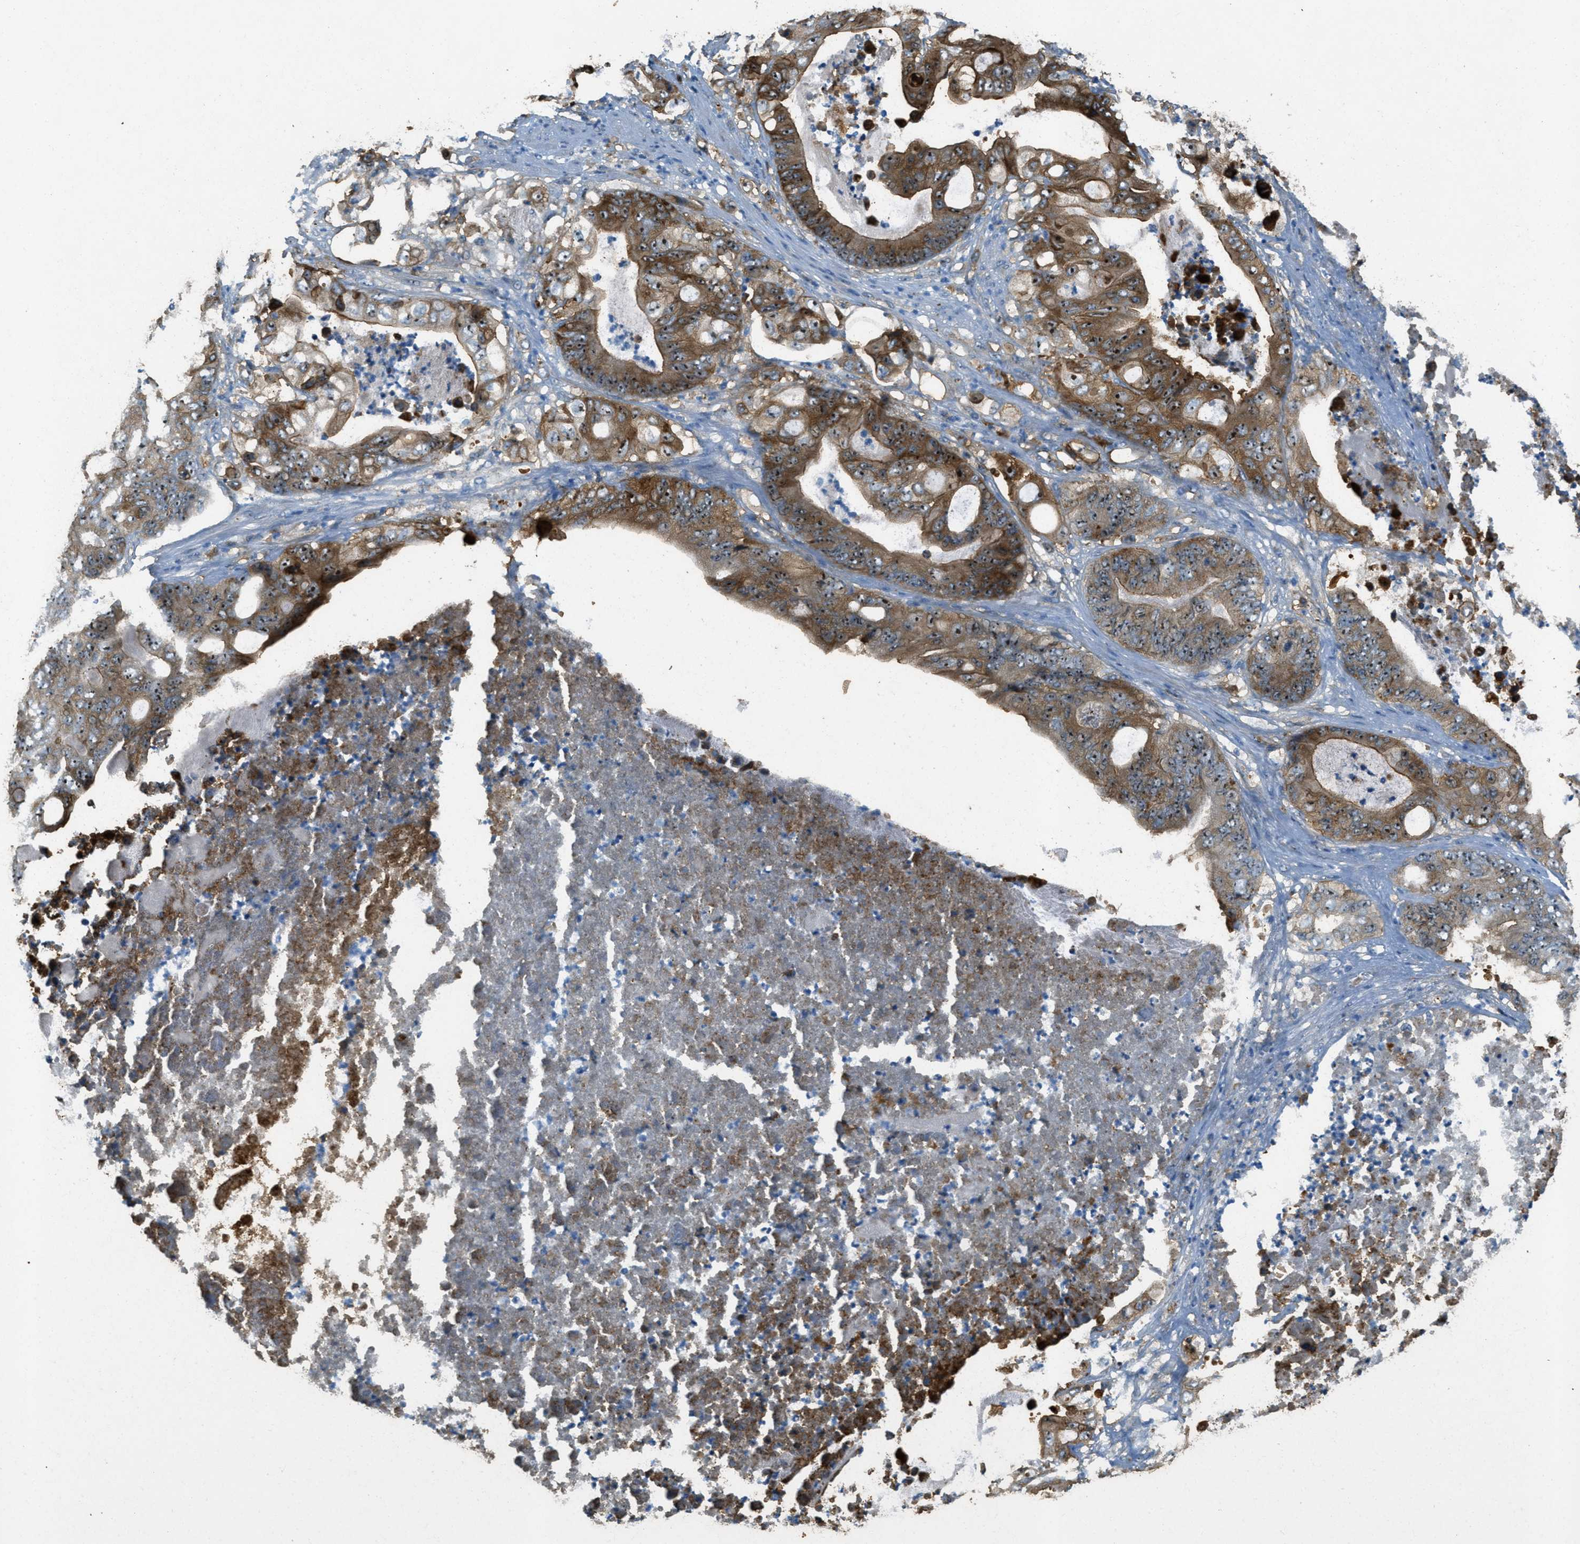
{"staining": {"intensity": "moderate", "quantity": ">75%", "location": "cytoplasmic/membranous,nuclear"}, "tissue": "stomach cancer", "cell_type": "Tumor cells", "image_type": "cancer", "snomed": [{"axis": "morphology", "description": "Adenocarcinoma, NOS"}, {"axis": "topography", "description": "Stomach"}], "caption": "Moderate cytoplasmic/membranous and nuclear expression is seen in about >75% of tumor cells in stomach adenocarcinoma.", "gene": "OSMR", "patient": {"sex": "female", "age": 73}}